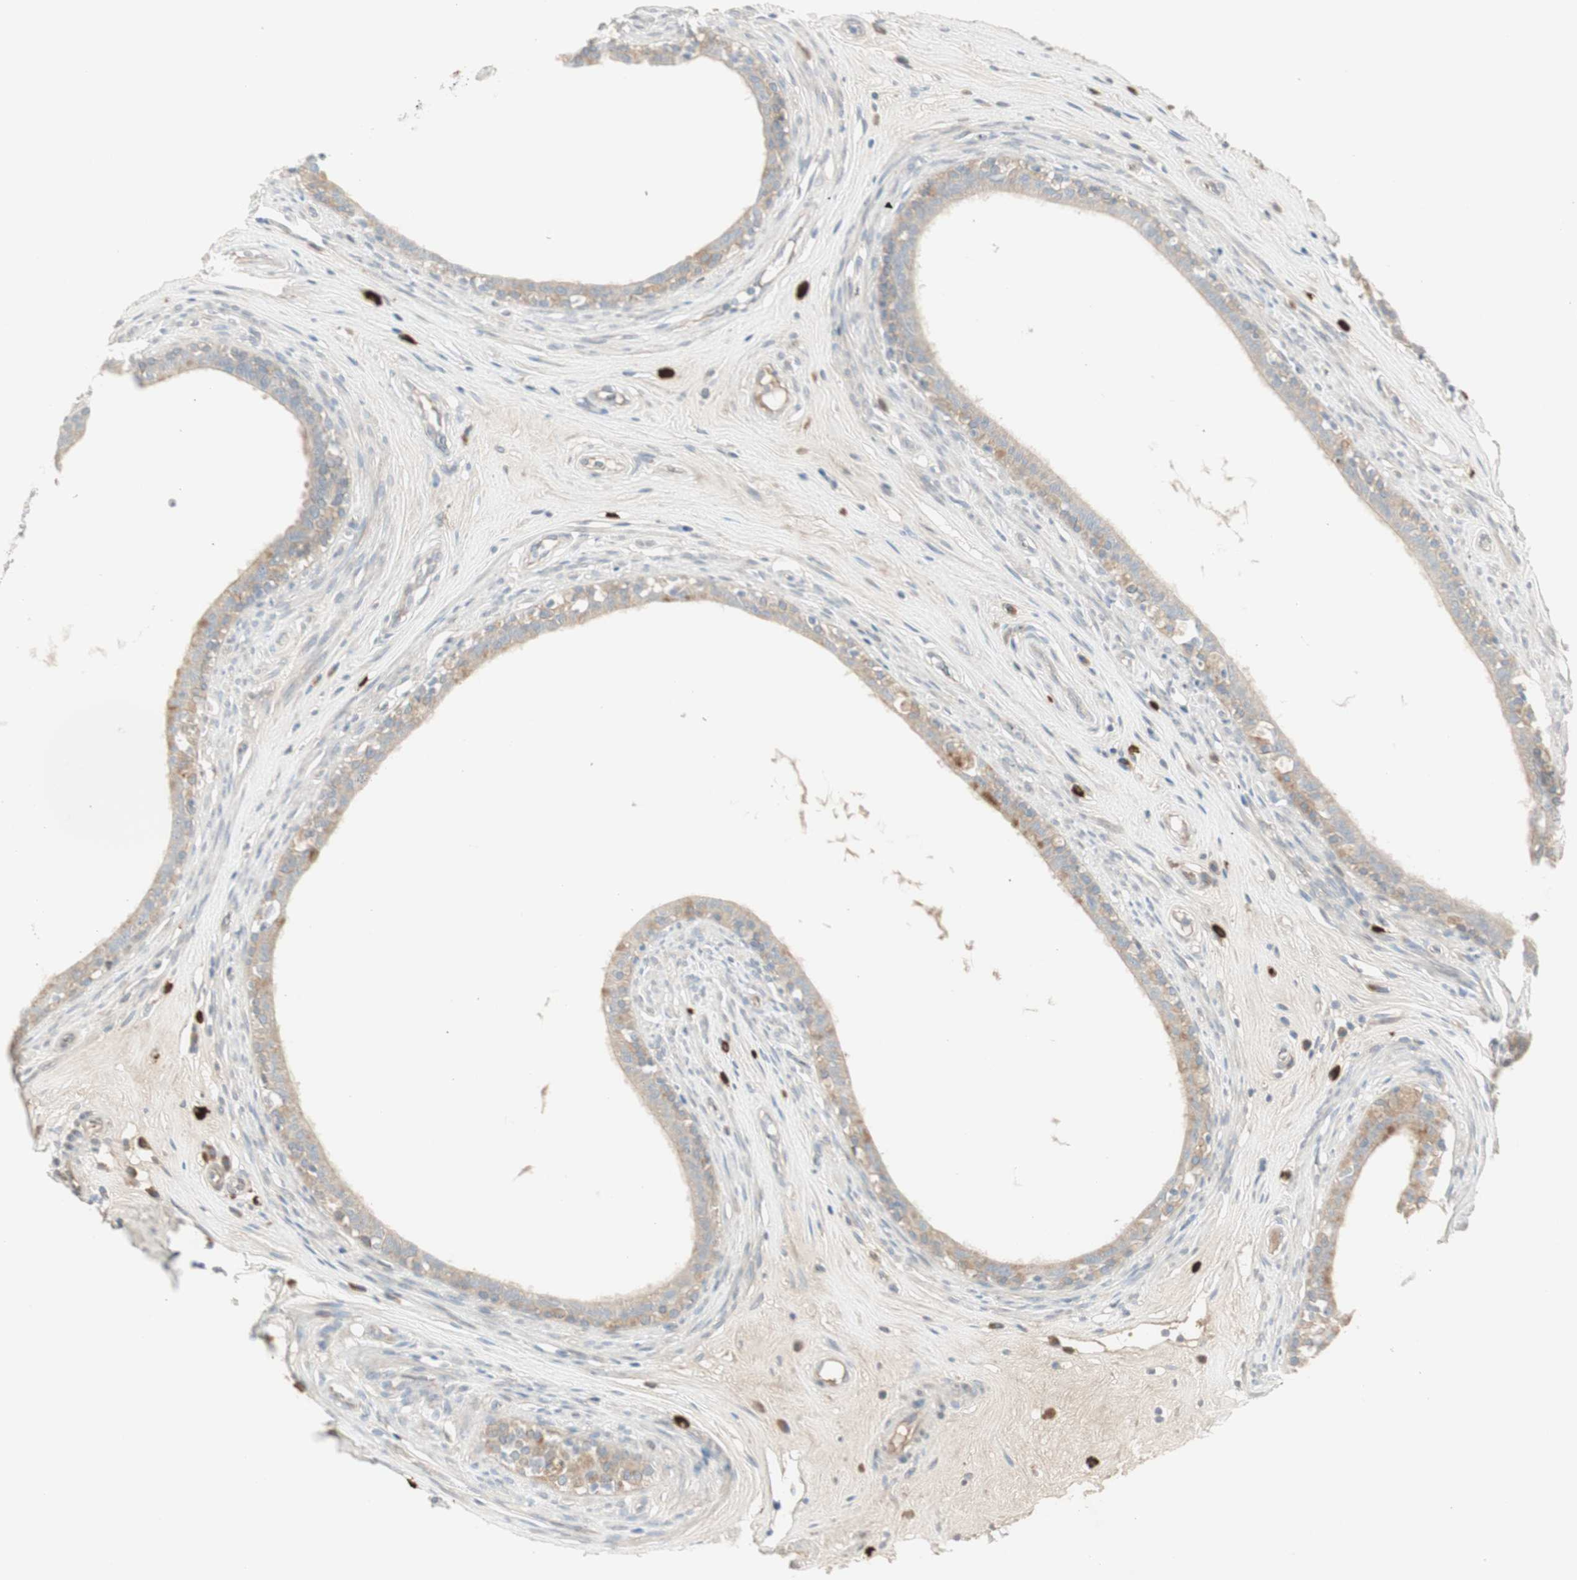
{"staining": {"intensity": "weak", "quantity": ">75%", "location": "cytoplasmic/membranous"}, "tissue": "epididymis", "cell_type": "Glandular cells", "image_type": "normal", "snomed": [{"axis": "morphology", "description": "Normal tissue, NOS"}, {"axis": "morphology", "description": "Inflammation, NOS"}, {"axis": "topography", "description": "Epididymis"}], "caption": "Immunohistochemistry histopathology image of unremarkable epididymis: human epididymis stained using immunohistochemistry (IHC) exhibits low levels of weak protein expression localized specifically in the cytoplasmic/membranous of glandular cells, appearing as a cytoplasmic/membranous brown color.", "gene": "MAPRE3", "patient": {"sex": "male", "age": 84}}